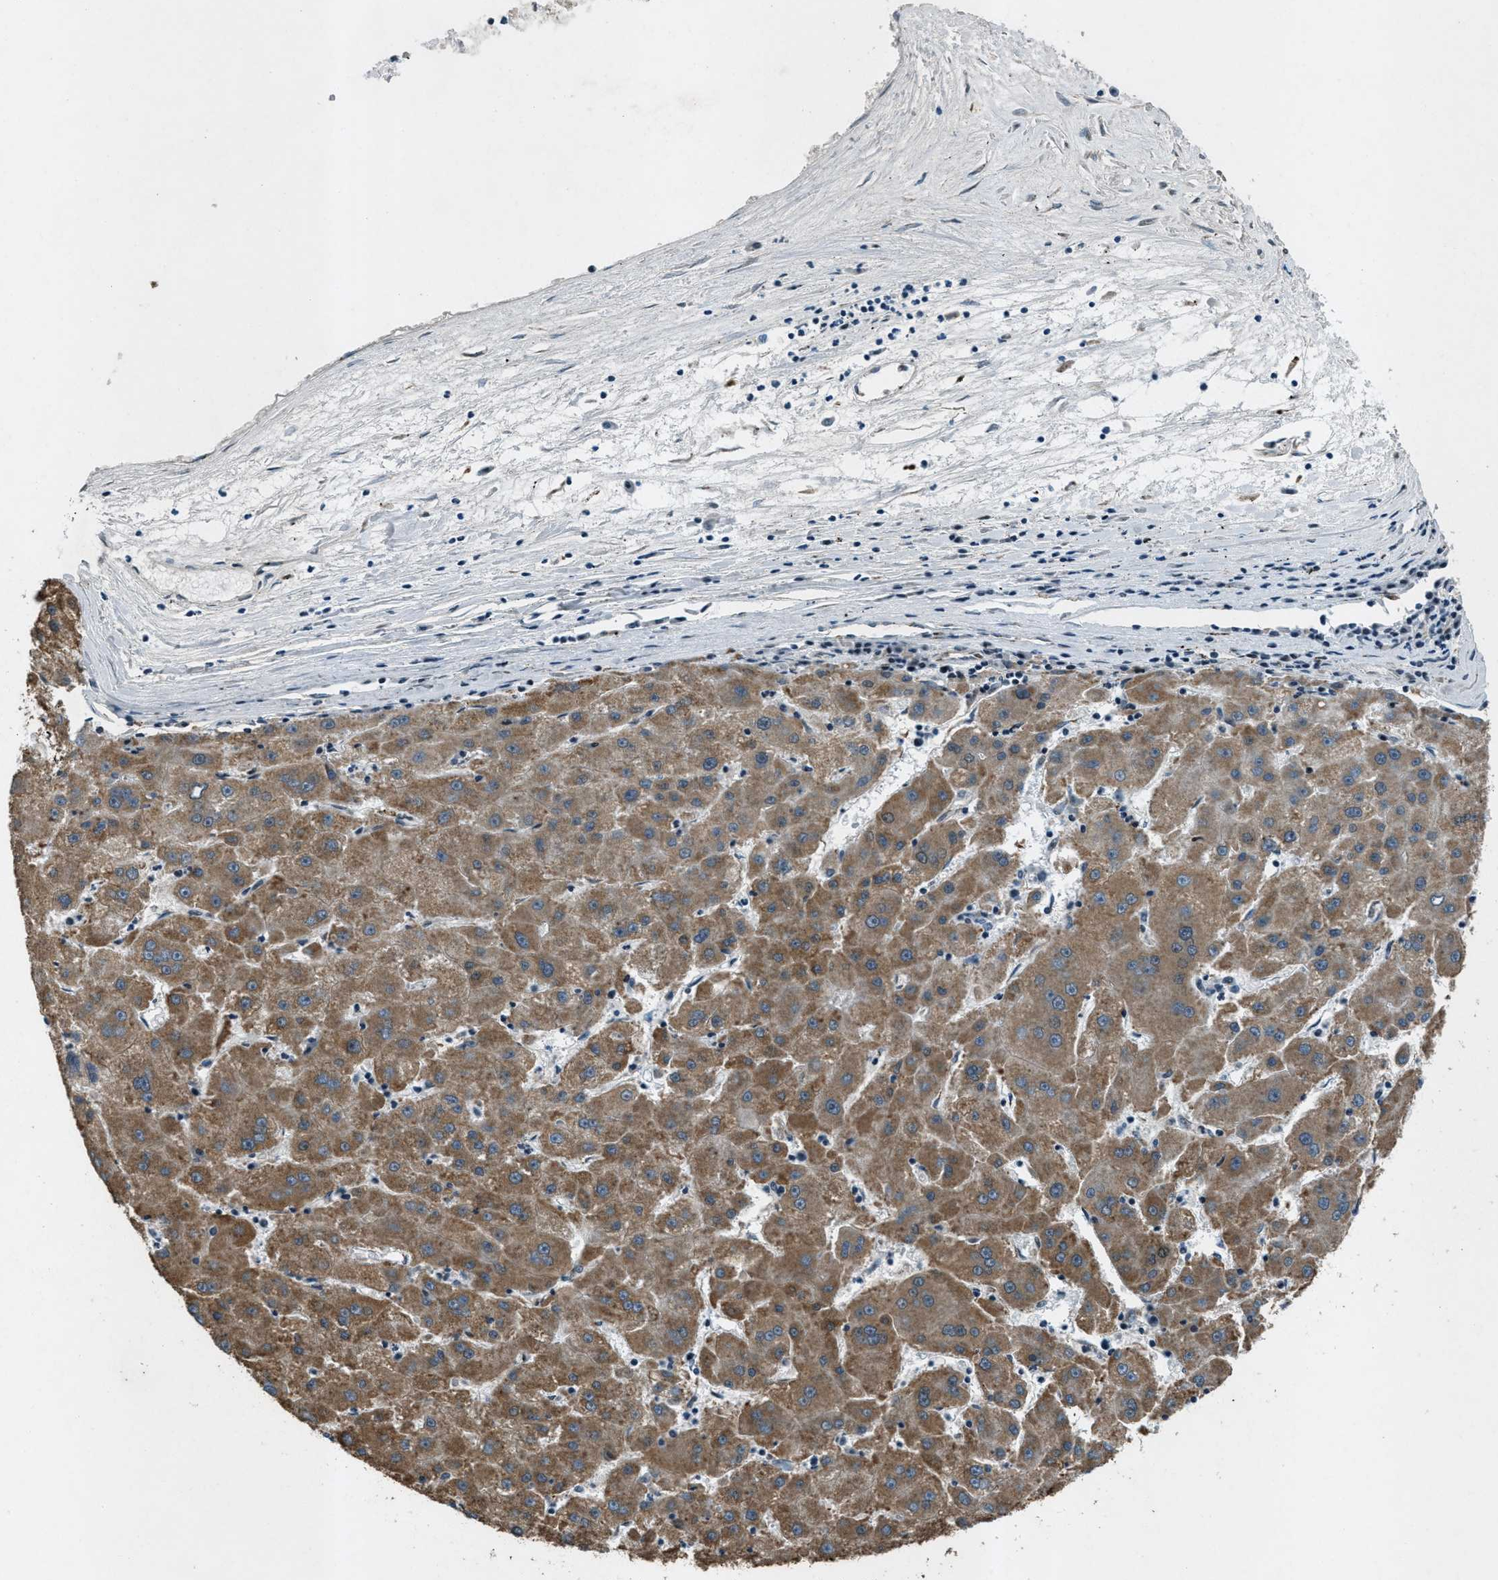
{"staining": {"intensity": "moderate", "quantity": ">75%", "location": "cytoplasmic/membranous"}, "tissue": "liver cancer", "cell_type": "Tumor cells", "image_type": "cancer", "snomed": [{"axis": "morphology", "description": "Carcinoma, Hepatocellular, NOS"}, {"axis": "topography", "description": "Liver"}], "caption": "High-magnification brightfield microscopy of hepatocellular carcinoma (liver) stained with DAB (3,3'-diaminobenzidine) (brown) and counterstained with hematoxylin (blue). tumor cells exhibit moderate cytoplasmic/membranous staining is seen in about>75% of cells.", "gene": "GPC6", "patient": {"sex": "male", "age": 72}}